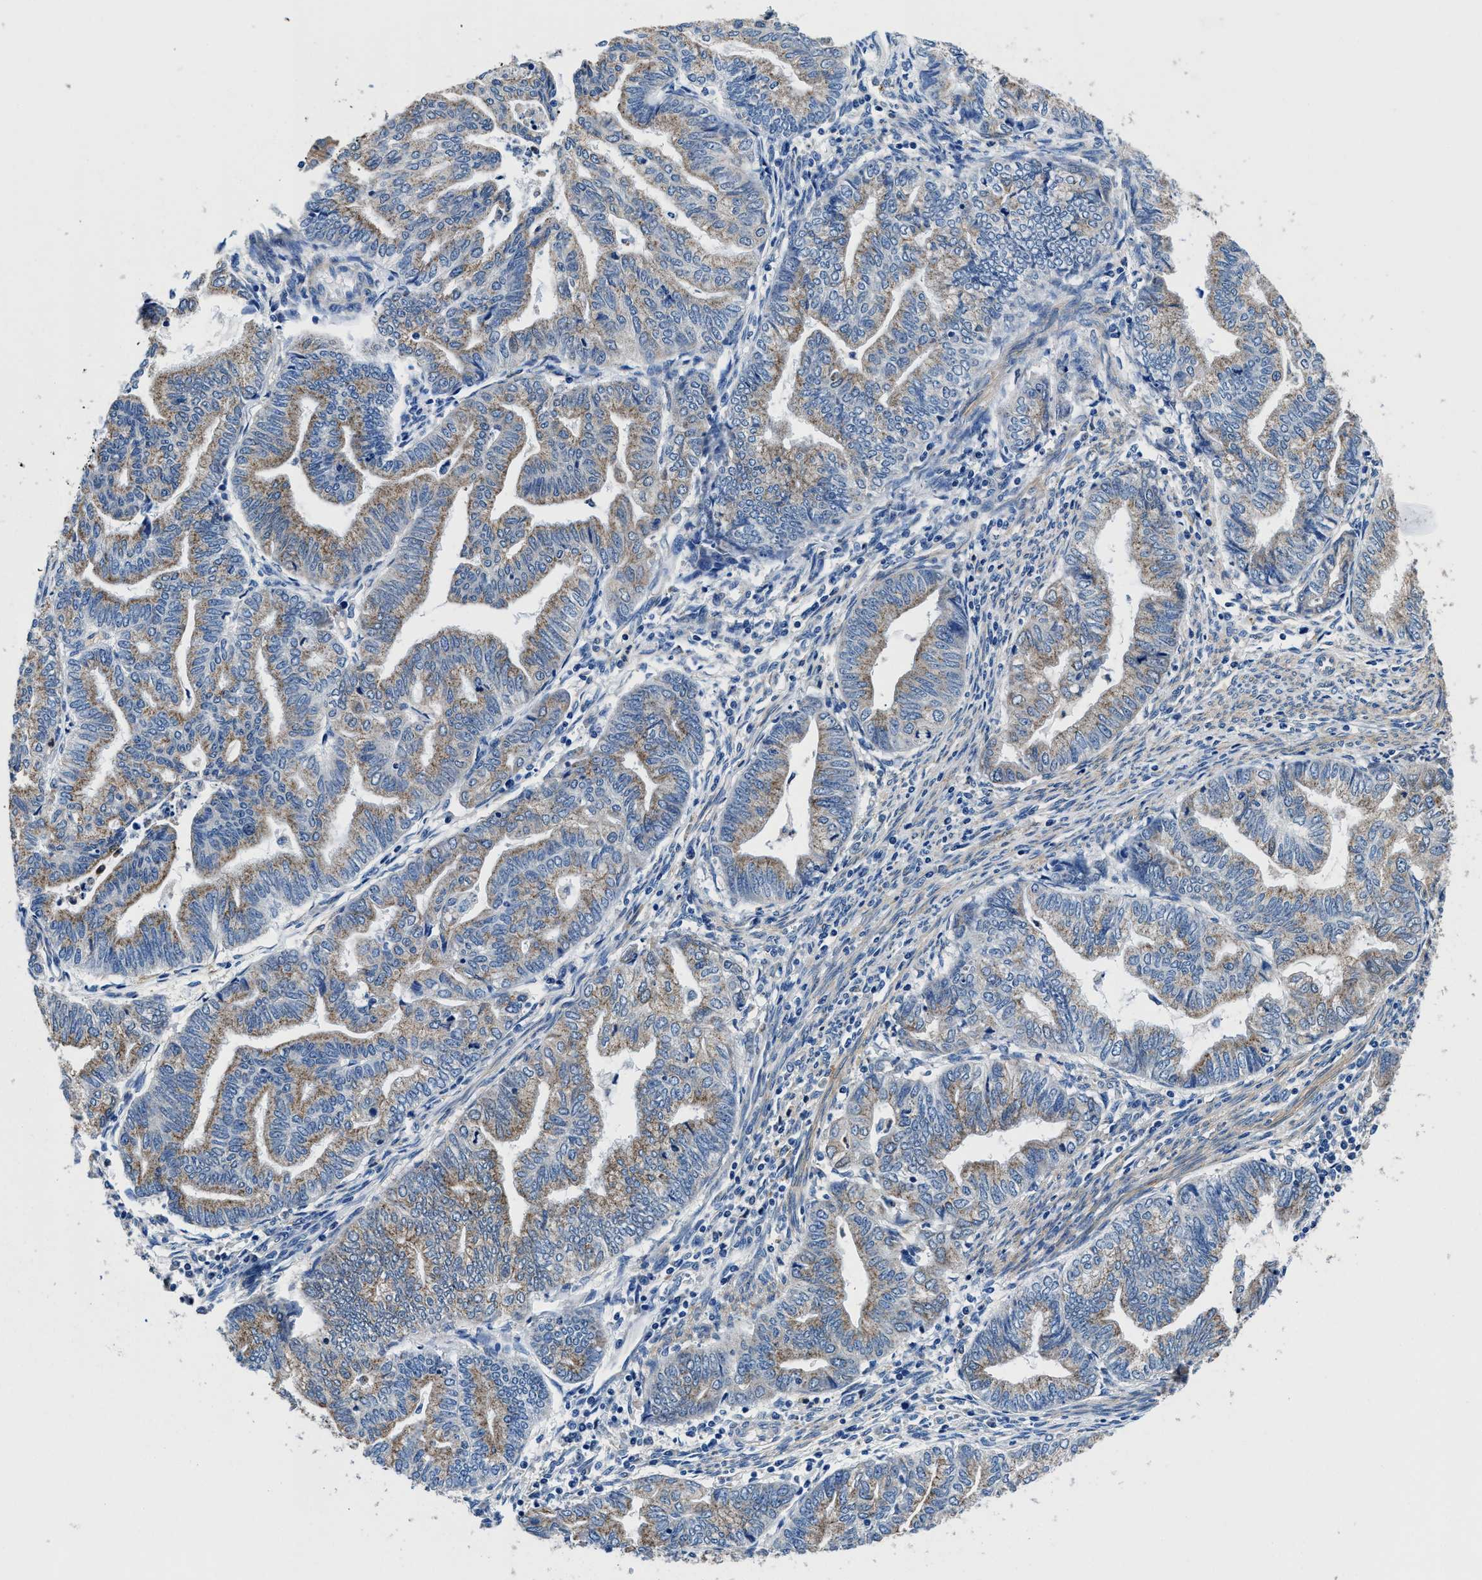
{"staining": {"intensity": "moderate", "quantity": ">75%", "location": "cytoplasmic/membranous"}, "tissue": "endometrial cancer", "cell_type": "Tumor cells", "image_type": "cancer", "snomed": [{"axis": "morphology", "description": "Adenocarcinoma, NOS"}, {"axis": "topography", "description": "Endometrium"}], "caption": "Moderate cytoplasmic/membranous positivity is appreciated in about >75% of tumor cells in endometrial adenocarcinoma.", "gene": "NEU1", "patient": {"sex": "female", "age": 79}}